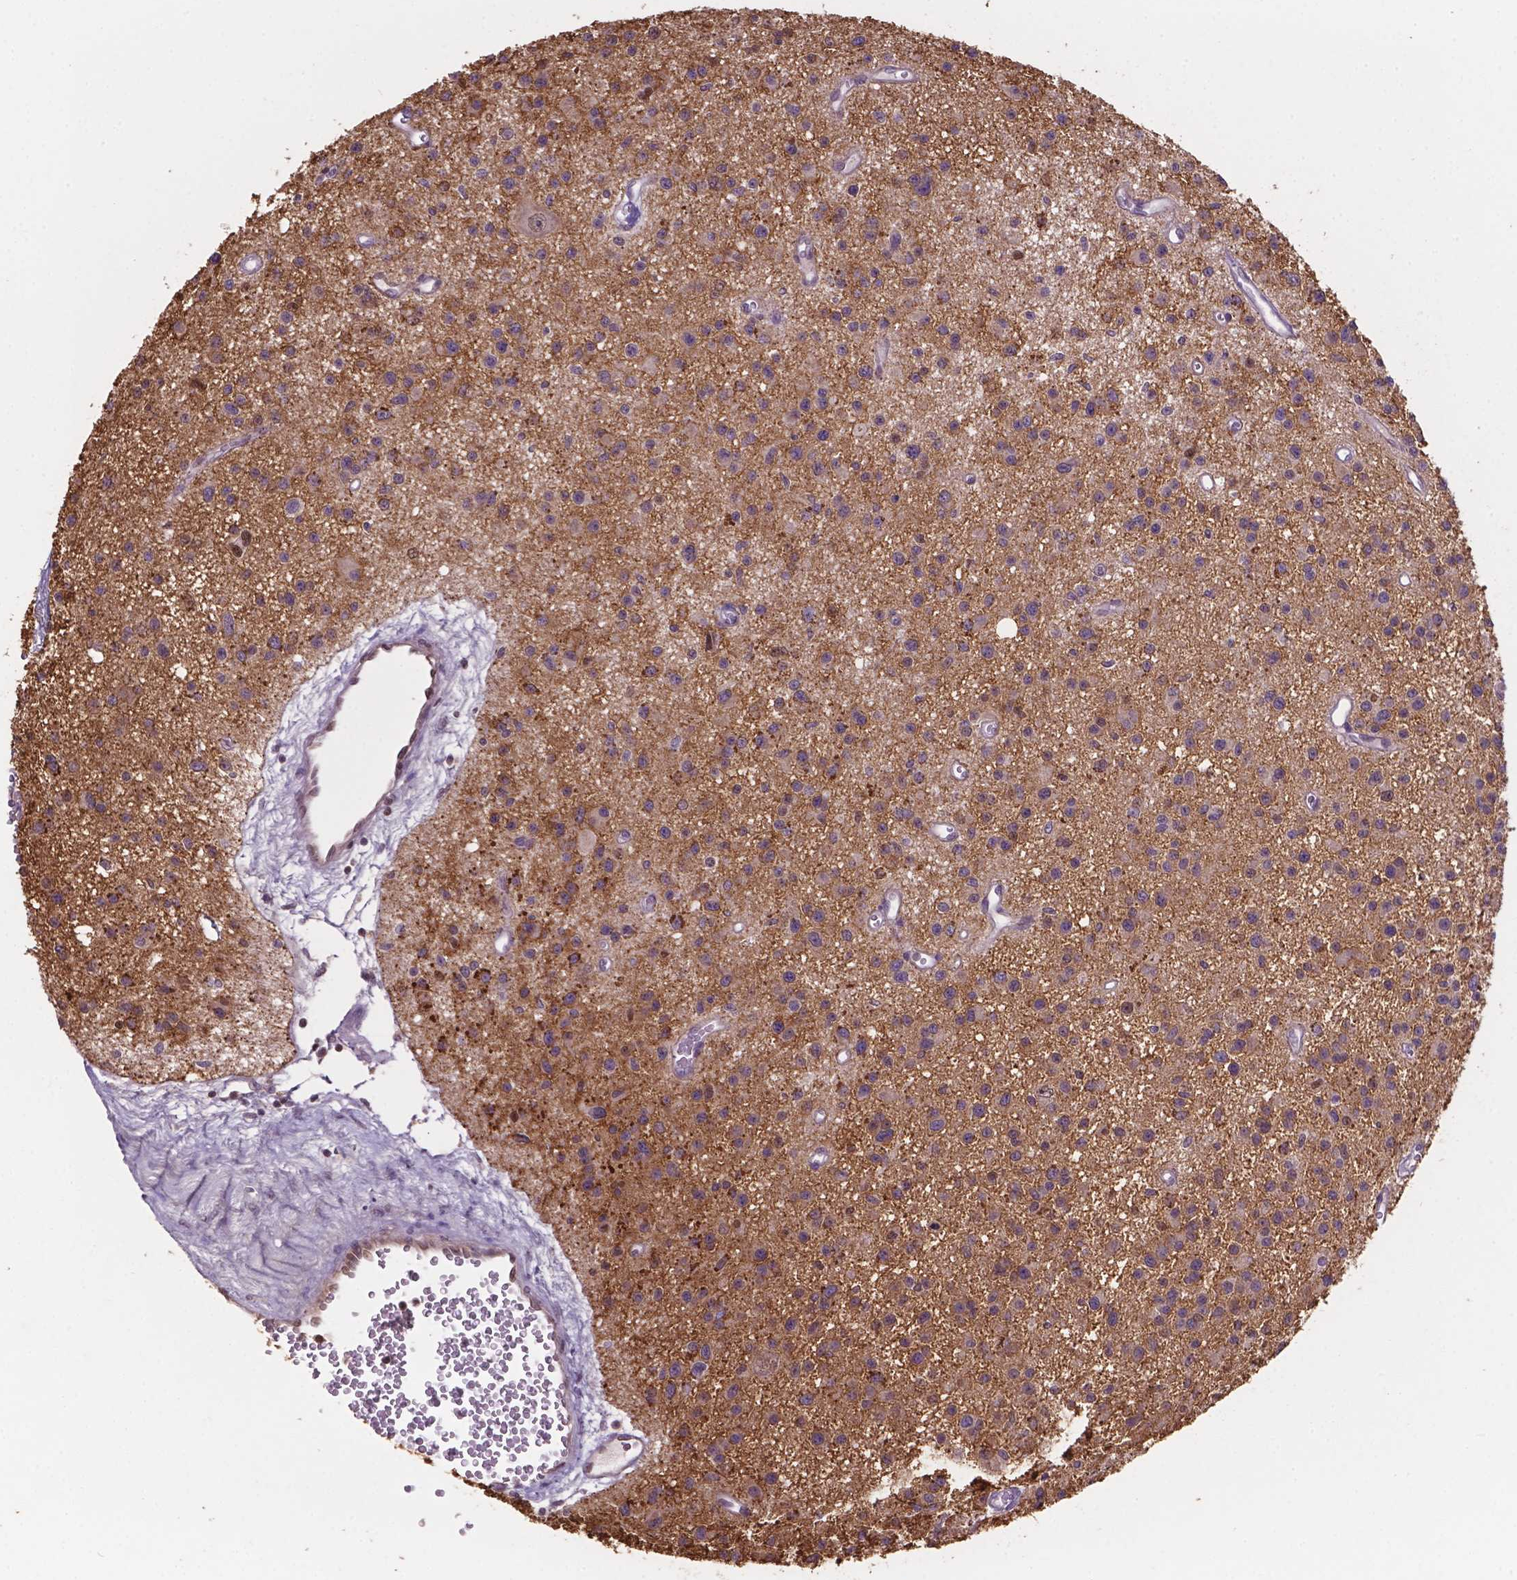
{"staining": {"intensity": "negative", "quantity": "none", "location": "none"}, "tissue": "glioma", "cell_type": "Tumor cells", "image_type": "cancer", "snomed": [{"axis": "morphology", "description": "Glioma, malignant, Low grade"}, {"axis": "topography", "description": "Brain"}], "caption": "Tumor cells are negative for brown protein staining in glioma.", "gene": "MKRN2OS", "patient": {"sex": "male", "age": 43}}